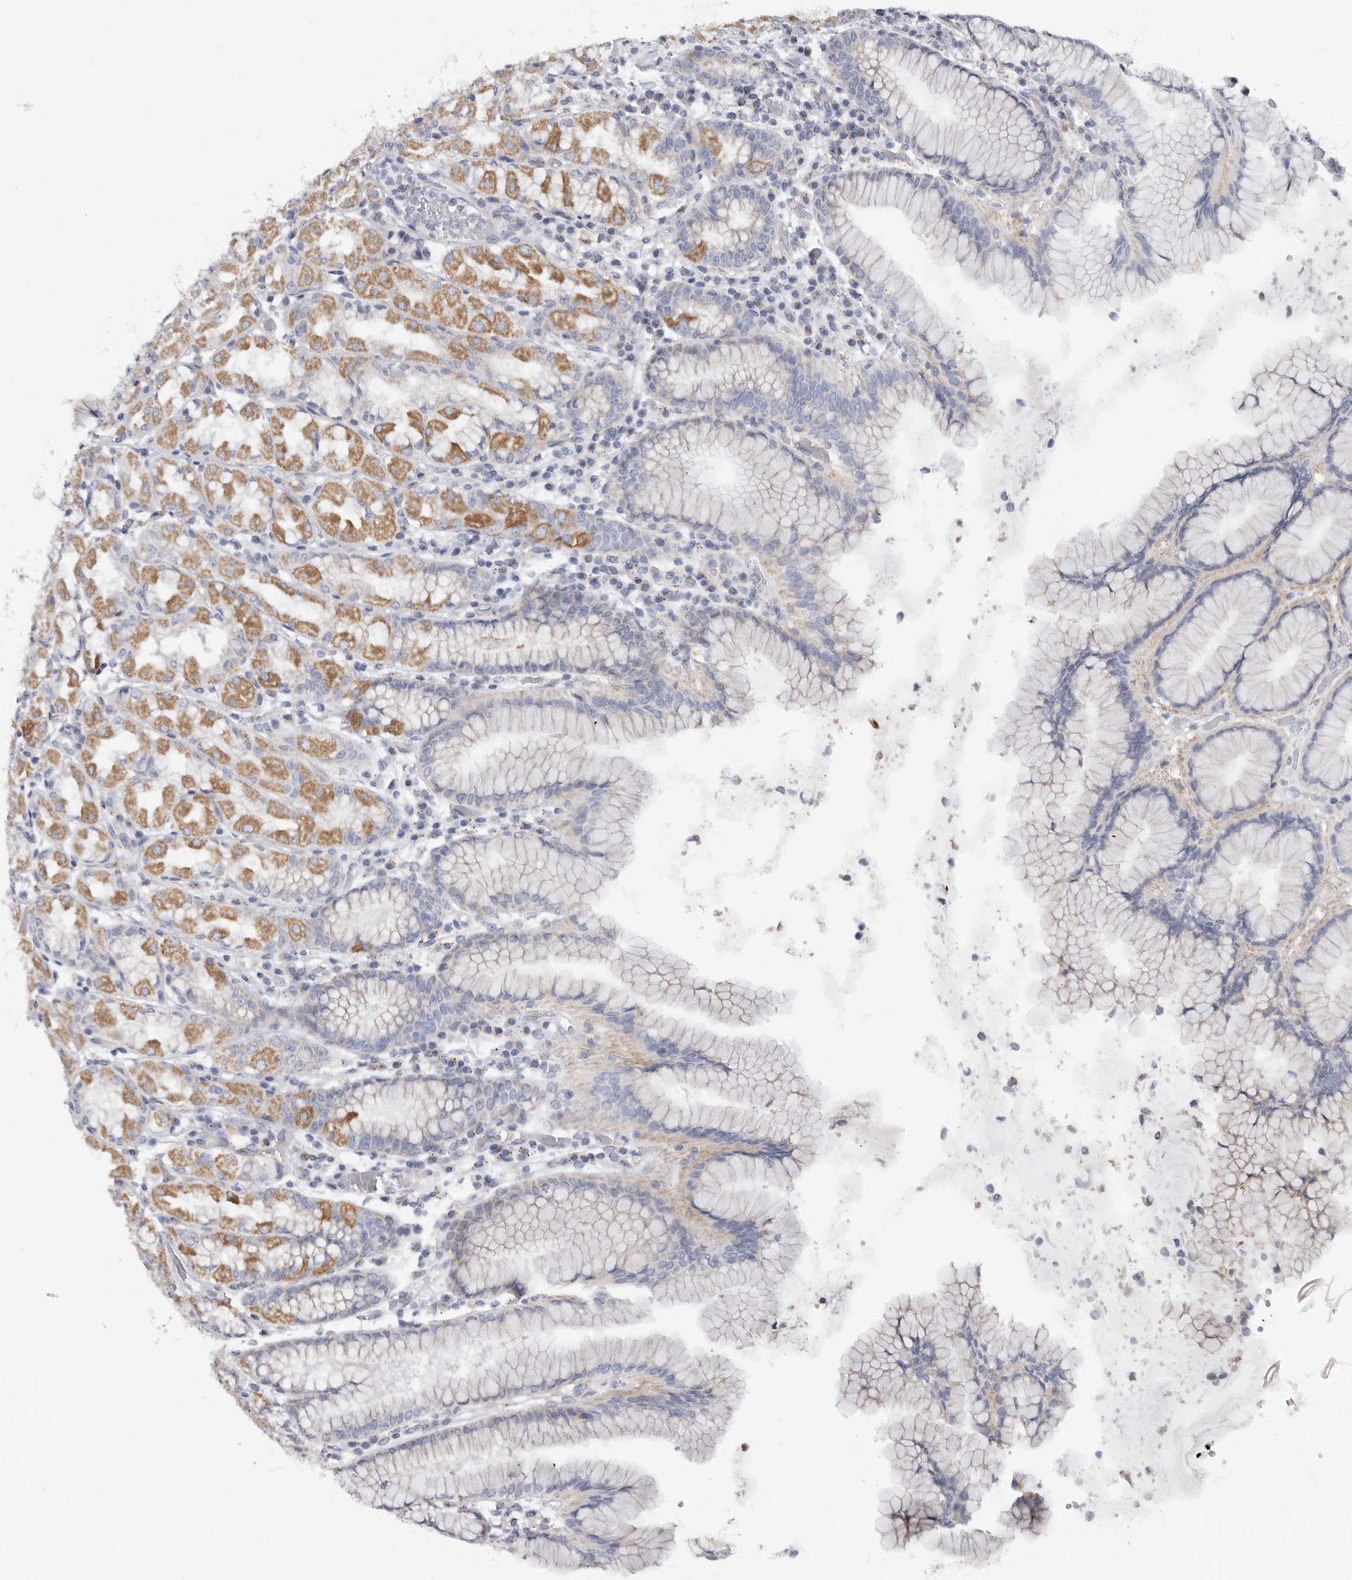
{"staining": {"intensity": "moderate", "quantity": "<25%", "location": "cytoplasmic/membranous"}, "tissue": "stomach", "cell_type": "Glandular cells", "image_type": "normal", "snomed": [{"axis": "morphology", "description": "Normal tissue, NOS"}, {"axis": "topography", "description": "Stomach"}, {"axis": "topography", "description": "Stomach, lower"}], "caption": "Immunohistochemistry (IHC) (DAB) staining of normal stomach exhibits moderate cytoplasmic/membranous protein staining in about <25% of glandular cells.", "gene": "RSPO2", "patient": {"sex": "female", "age": 56}}